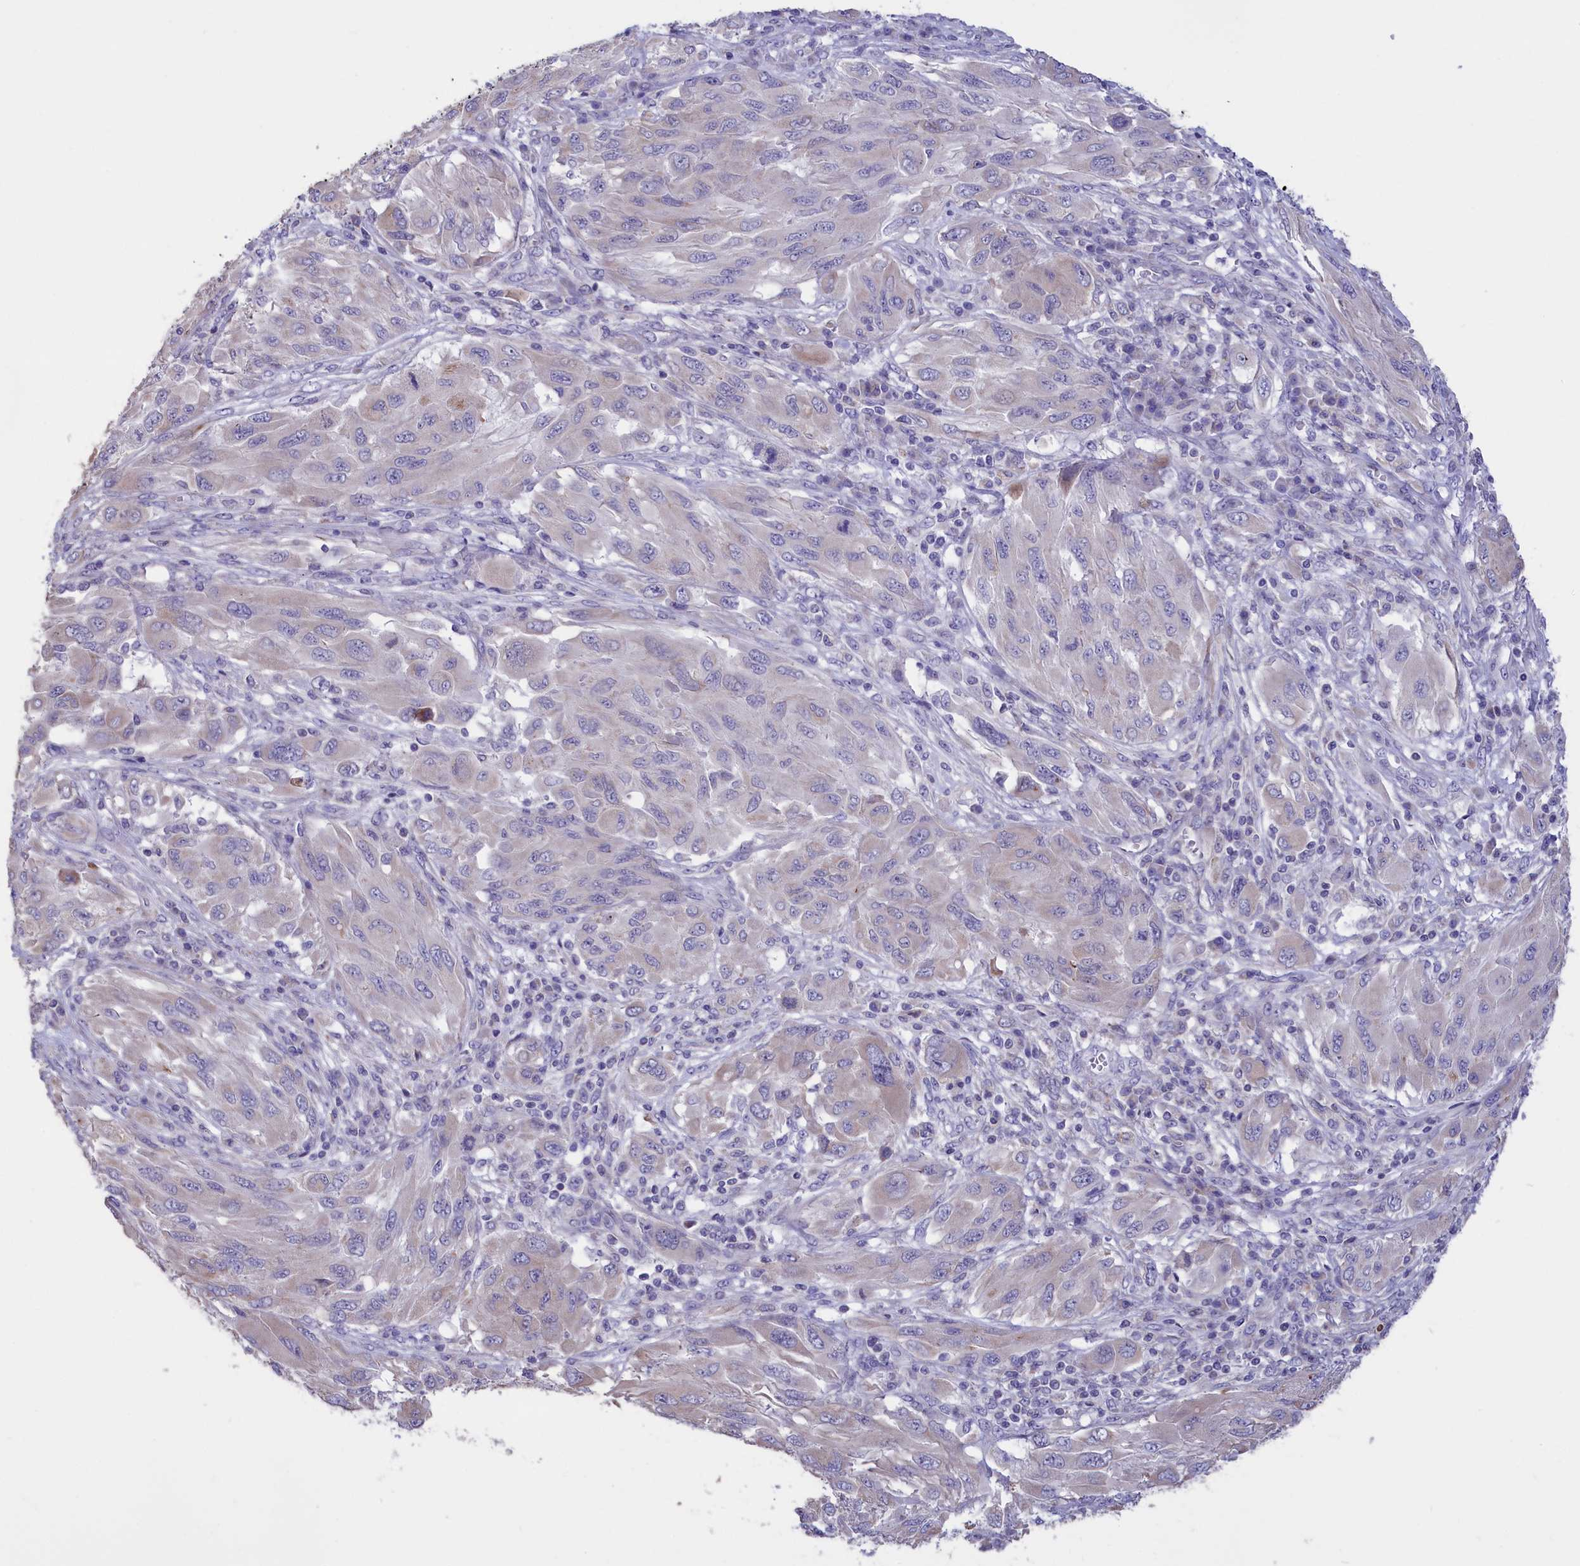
{"staining": {"intensity": "negative", "quantity": "none", "location": "none"}, "tissue": "melanoma", "cell_type": "Tumor cells", "image_type": "cancer", "snomed": [{"axis": "morphology", "description": "Malignant melanoma, NOS"}, {"axis": "topography", "description": "Skin"}], "caption": "There is no significant positivity in tumor cells of melanoma.", "gene": "CYP2U1", "patient": {"sex": "female", "age": 91}}